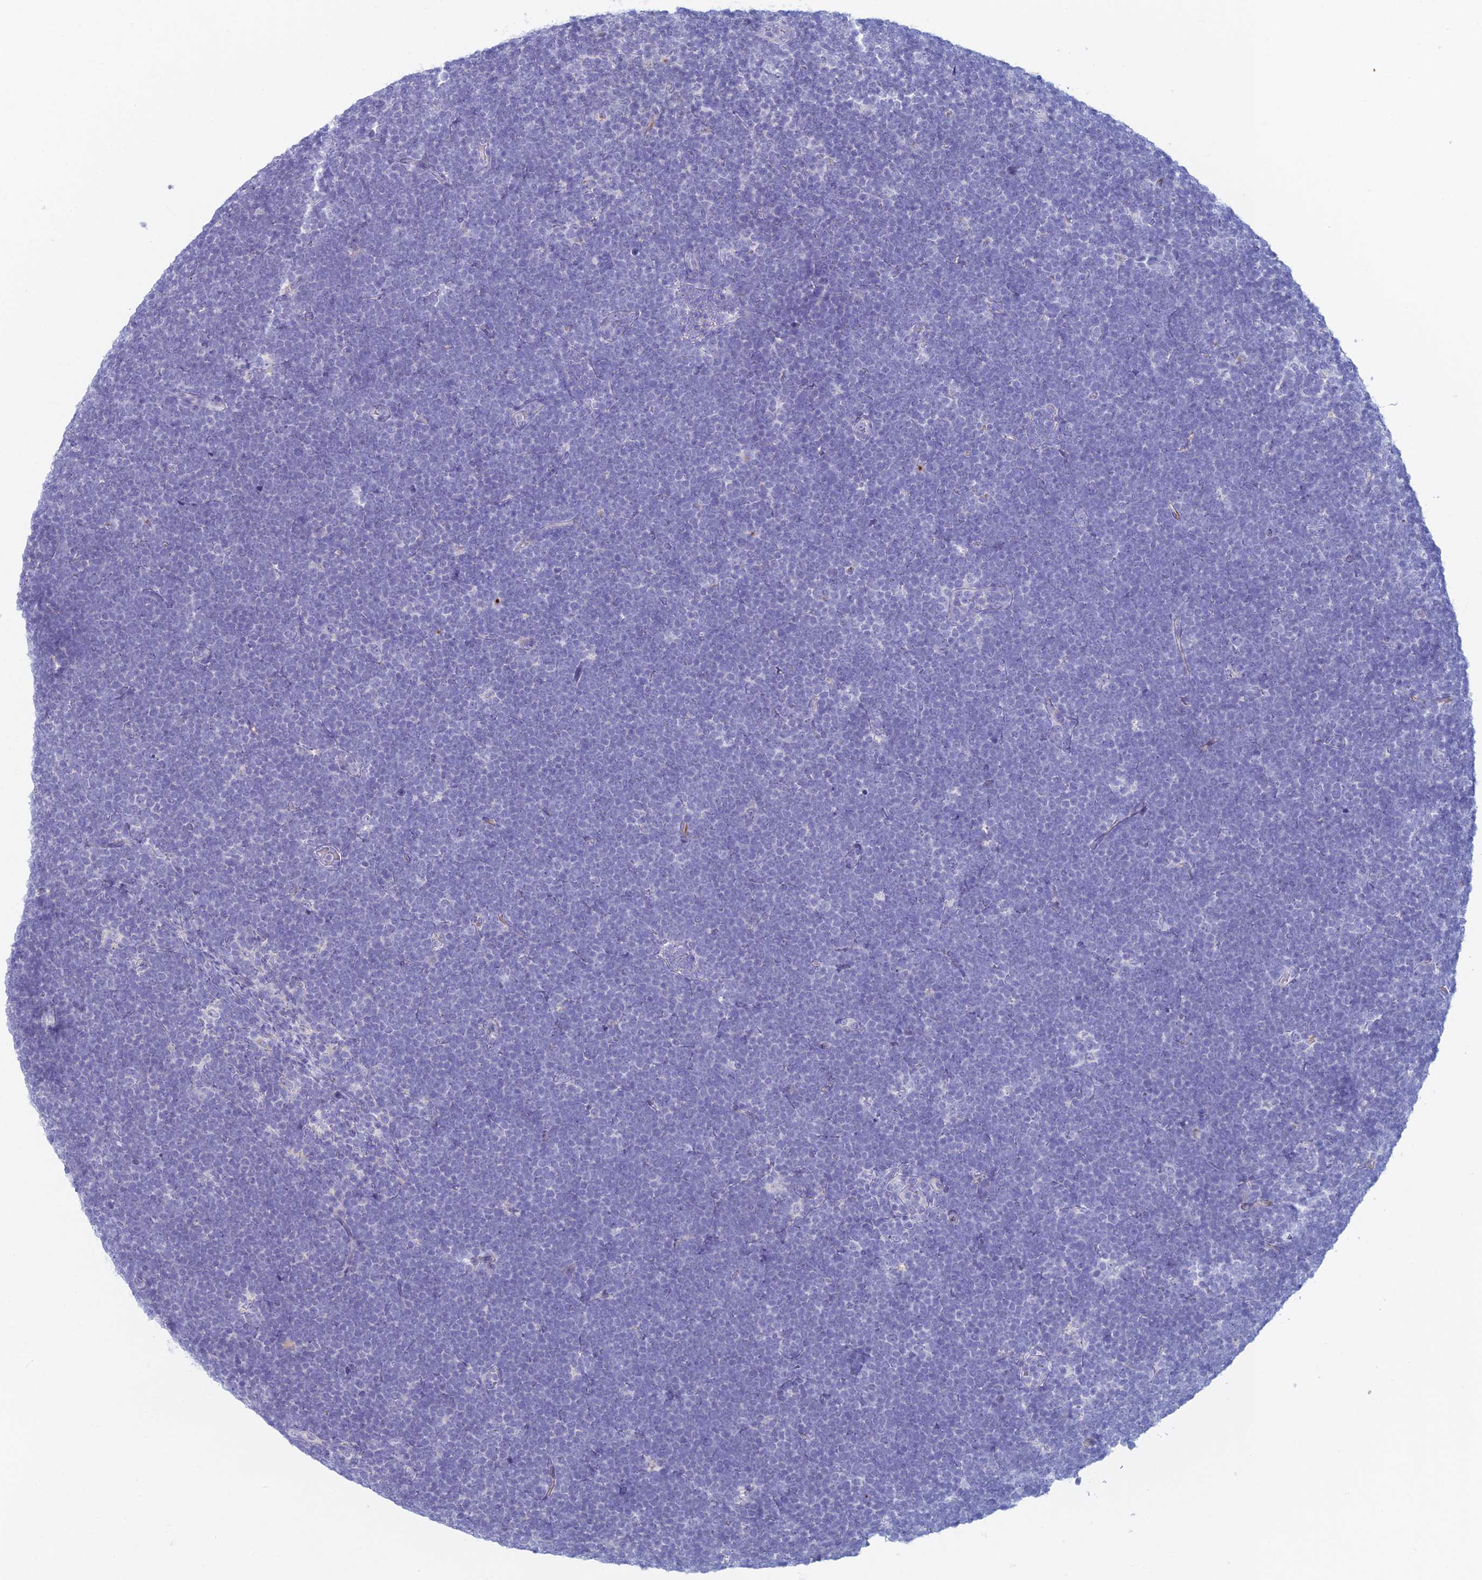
{"staining": {"intensity": "negative", "quantity": "none", "location": "none"}, "tissue": "lymphoma", "cell_type": "Tumor cells", "image_type": "cancer", "snomed": [{"axis": "morphology", "description": "Malignant lymphoma, non-Hodgkin's type, High grade"}, {"axis": "topography", "description": "Lymph node"}], "caption": "Lymphoma stained for a protein using immunohistochemistry (IHC) shows no staining tumor cells.", "gene": "FERD3L", "patient": {"sex": "male", "age": 13}}